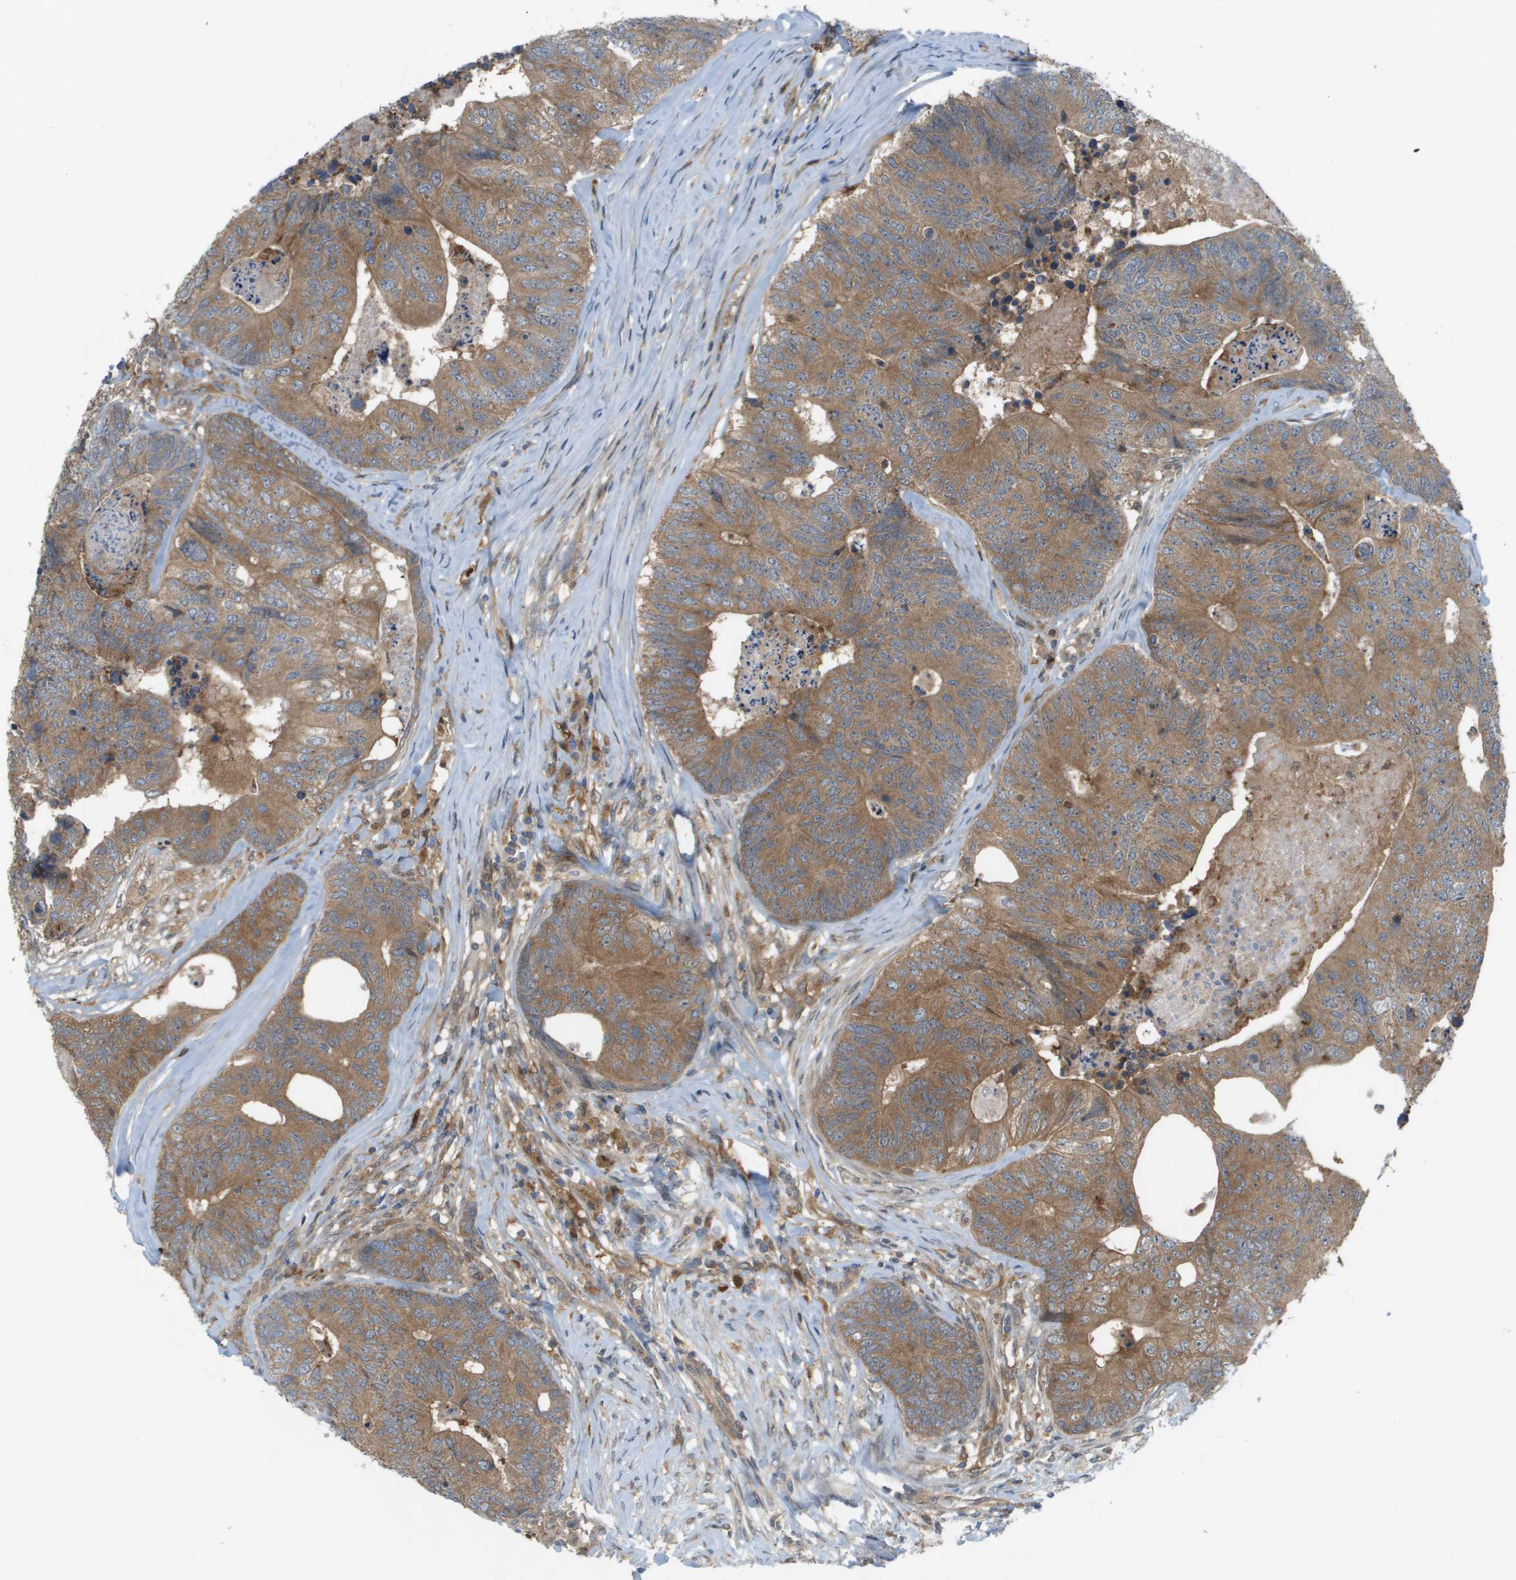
{"staining": {"intensity": "moderate", "quantity": ">75%", "location": "cytoplasmic/membranous"}, "tissue": "colorectal cancer", "cell_type": "Tumor cells", "image_type": "cancer", "snomed": [{"axis": "morphology", "description": "Adenocarcinoma, NOS"}, {"axis": "topography", "description": "Colon"}], "caption": "This is an image of IHC staining of adenocarcinoma (colorectal), which shows moderate staining in the cytoplasmic/membranous of tumor cells.", "gene": "PALD1", "patient": {"sex": "female", "age": 67}}